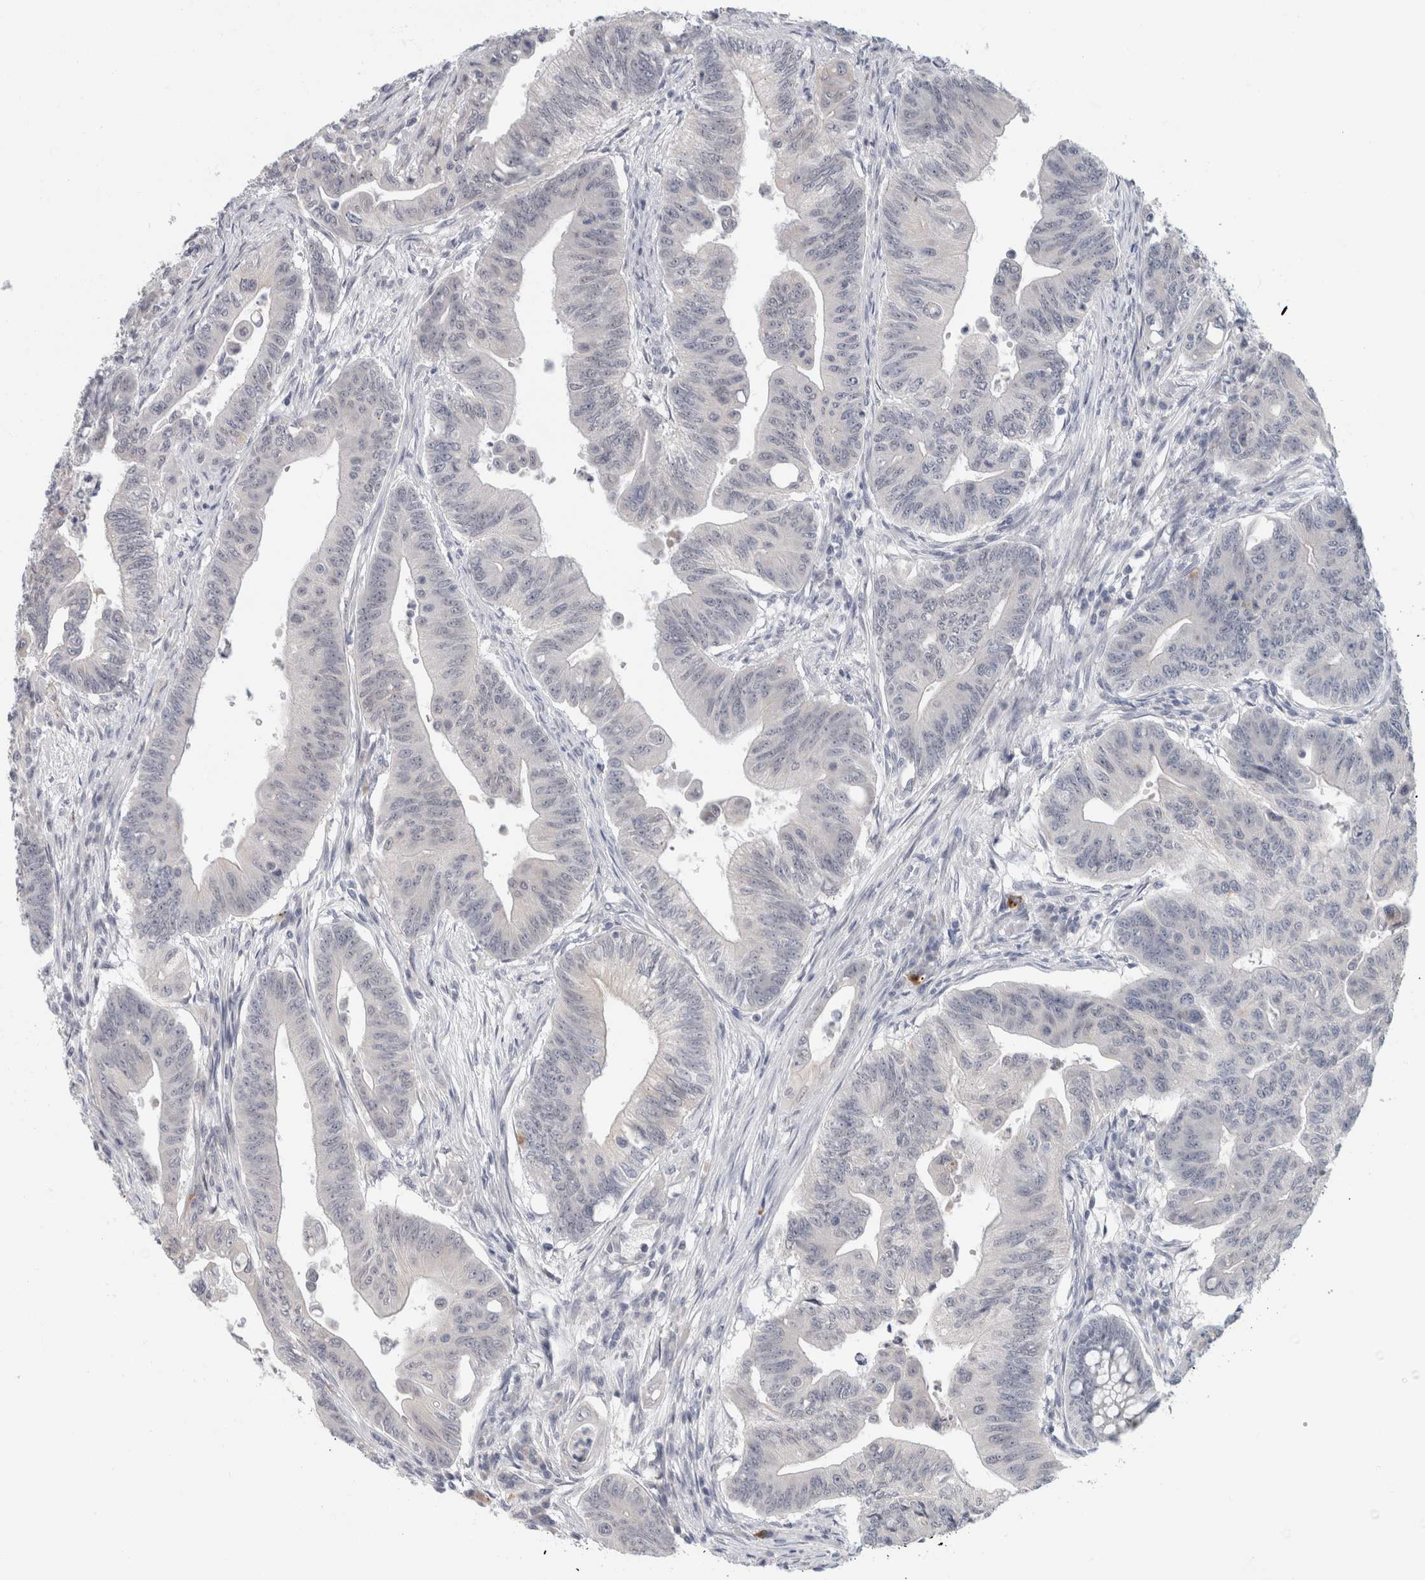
{"staining": {"intensity": "negative", "quantity": "none", "location": "none"}, "tissue": "colorectal cancer", "cell_type": "Tumor cells", "image_type": "cancer", "snomed": [{"axis": "morphology", "description": "Adenoma, NOS"}, {"axis": "morphology", "description": "Adenocarcinoma, NOS"}, {"axis": "topography", "description": "Colon"}], "caption": "DAB immunohistochemical staining of human colorectal cancer (adenoma) exhibits no significant staining in tumor cells. (Brightfield microscopy of DAB IHC at high magnification).", "gene": "NIPA1", "patient": {"sex": "male", "age": 79}}